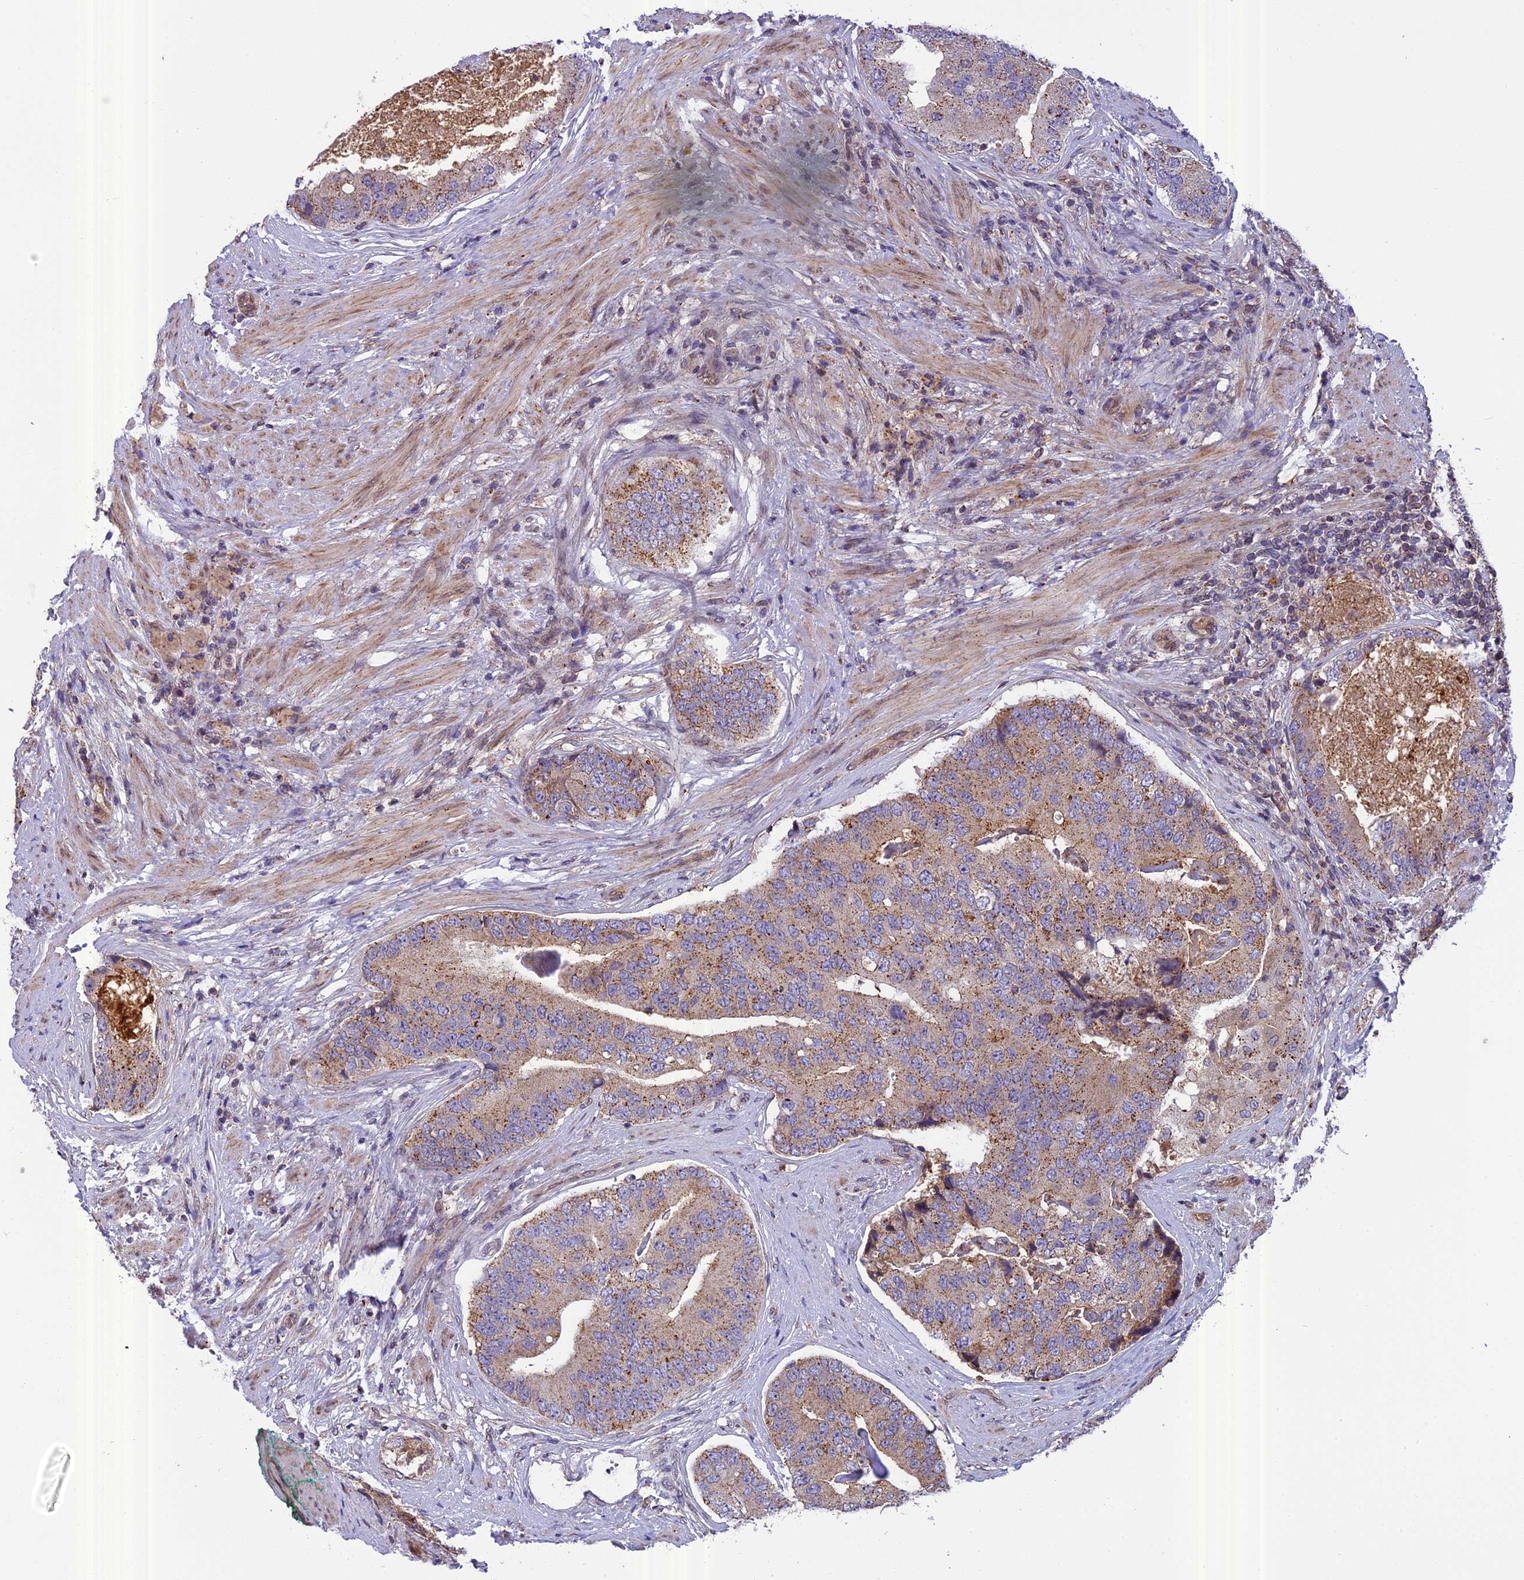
{"staining": {"intensity": "moderate", "quantity": "25%-75%", "location": "cytoplasmic/membranous"}, "tissue": "prostate cancer", "cell_type": "Tumor cells", "image_type": "cancer", "snomed": [{"axis": "morphology", "description": "Adenocarcinoma, High grade"}, {"axis": "topography", "description": "Prostate"}], "caption": "Immunohistochemistry (DAB (3,3'-diaminobenzidine)) staining of adenocarcinoma (high-grade) (prostate) exhibits moderate cytoplasmic/membranous protein staining in approximately 25%-75% of tumor cells. The staining was performed using DAB (3,3'-diaminobenzidine) to visualize the protein expression in brown, while the nuclei were stained in blue with hematoxylin (Magnification: 20x).", "gene": "CHMP2A", "patient": {"sex": "male", "age": 70}}